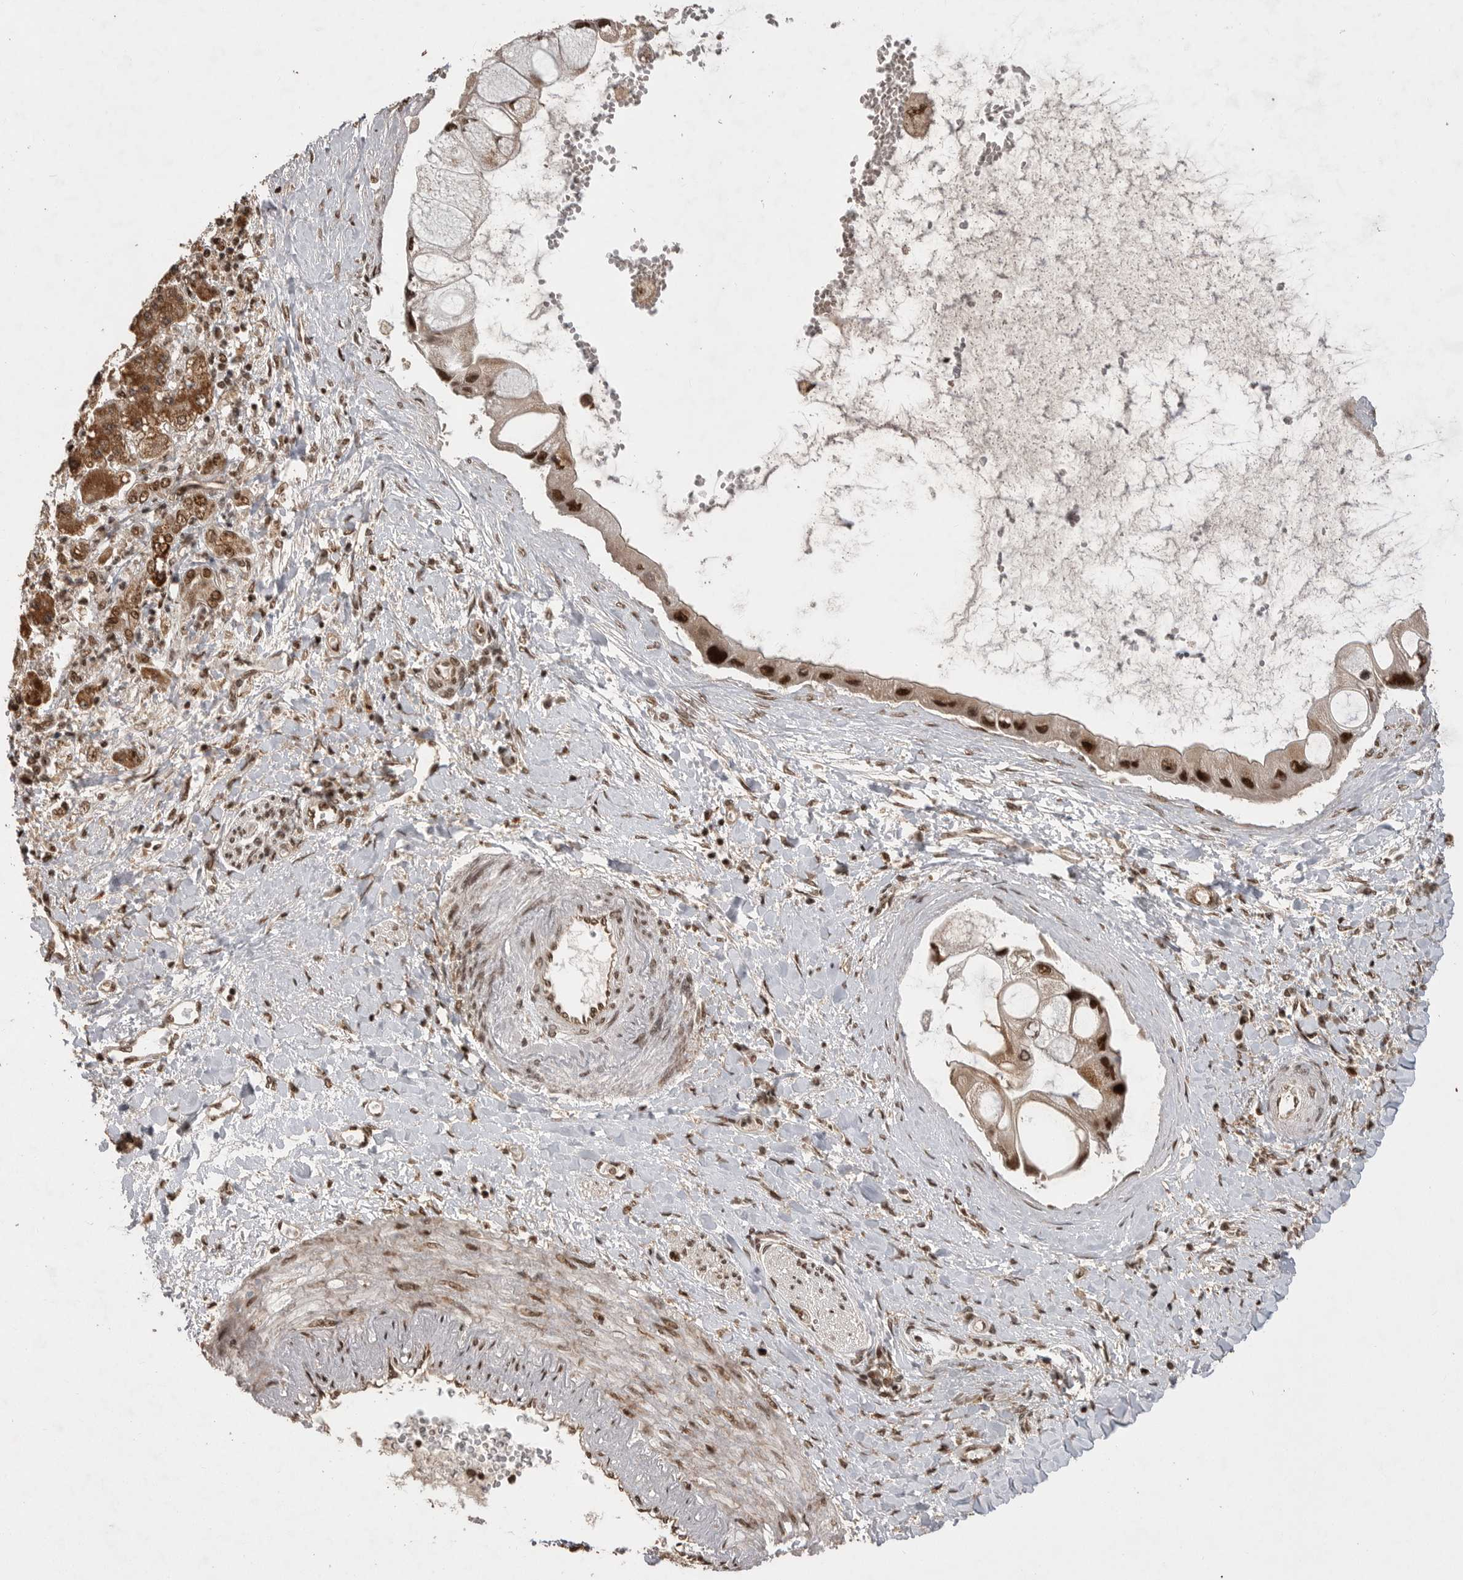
{"staining": {"intensity": "moderate", "quantity": ">75%", "location": "nuclear"}, "tissue": "liver cancer", "cell_type": "Tumor cells", "image_type": "cancer", "snomed": [{"axis": "morphology", "description": "Cholangiocarcinoma"}, {"axis": "topography", "description": "Liver"}], "caption": "A brown stain labels moderate nuclear positivity of a protein in liver cancer (cholangiocarcinoma) tumor cells.", "gene": "PPP1R8", "patient": {"sex": "male", "age": 50}}